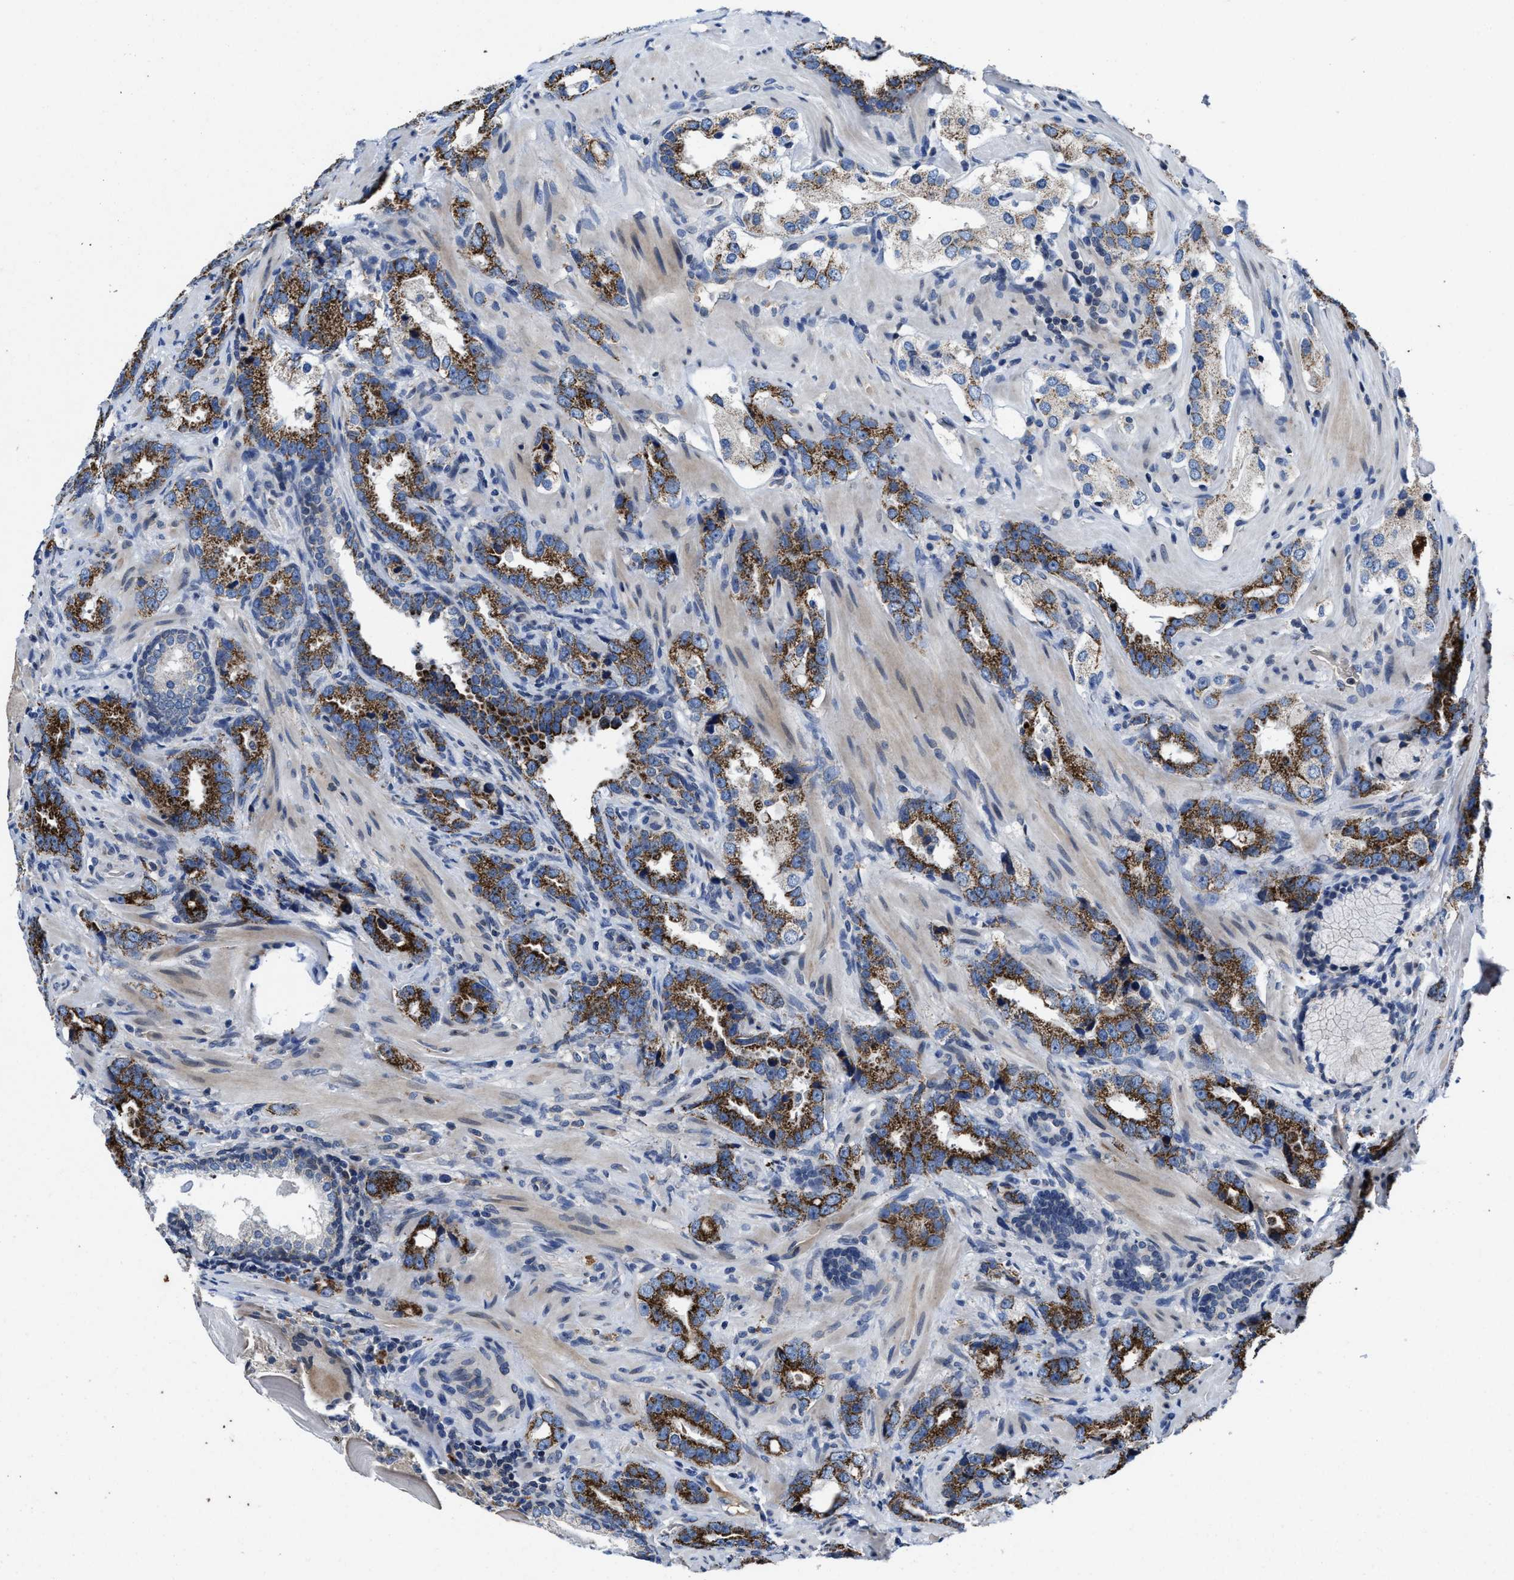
{"staining": {"intensity": "strong", "quantity": ">75%", "location": "cytoplasmic/membranous"}, "tissue": "prostate cancer", "cell_type": "Tumor cells", "image_type": "cancer", "snomed": [{"axis": "morphology", "description": "Adenocarcinoma, High grade"}, {"axis": "topography", "description": "Prostate"}], "caption": "Immunohistochemical staining of human prostate cancer exhibits high levels of strong cytoplasmic/membranous protein expression in about >75% of tumor cells.", "gene": "CACNA1D", "patient": {"sex": "male", "age": 63}}